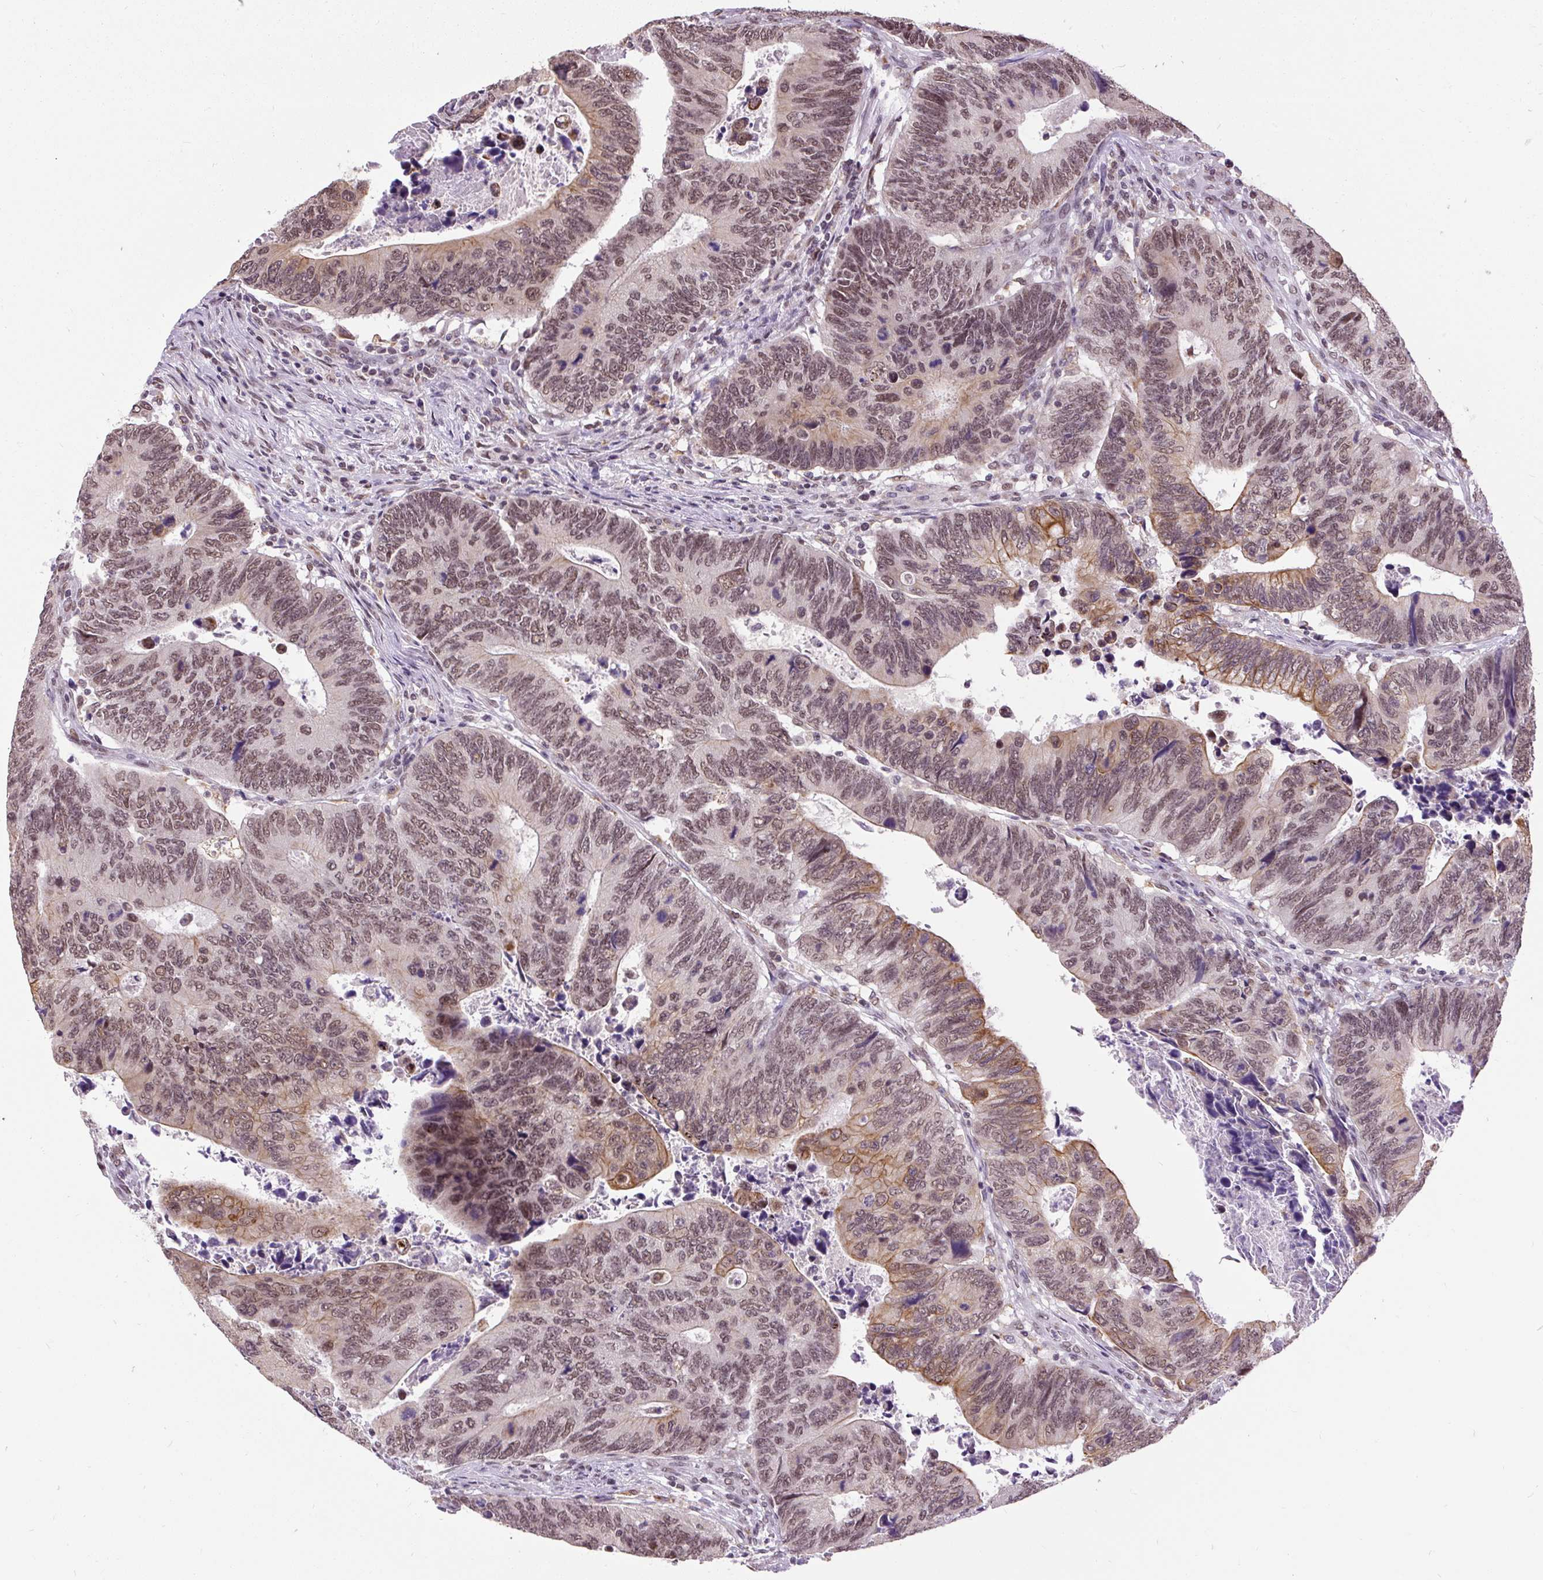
{"staining": {"intensity": "moderate", "quantity": ">75%", "location": "cytoplasmic/membranous,nuclear"}, "tissue": "colorectal cancer", "cell_type": "Tumor cells", "image_type": "cancer", "snomed": [{"axis": "morphology", "description": "Adenocarcinoma, NOS"}, {"axis": "topography", "description": "Colon"}], "caption": "Colorectal cancer stained with a brown dye displays moderate cytoplasmic/membranous and nuclear positive positivity in about >75% of tumor cells.", "gene": "ZNF672", "patient": {"sex": "male", "age": 87}}